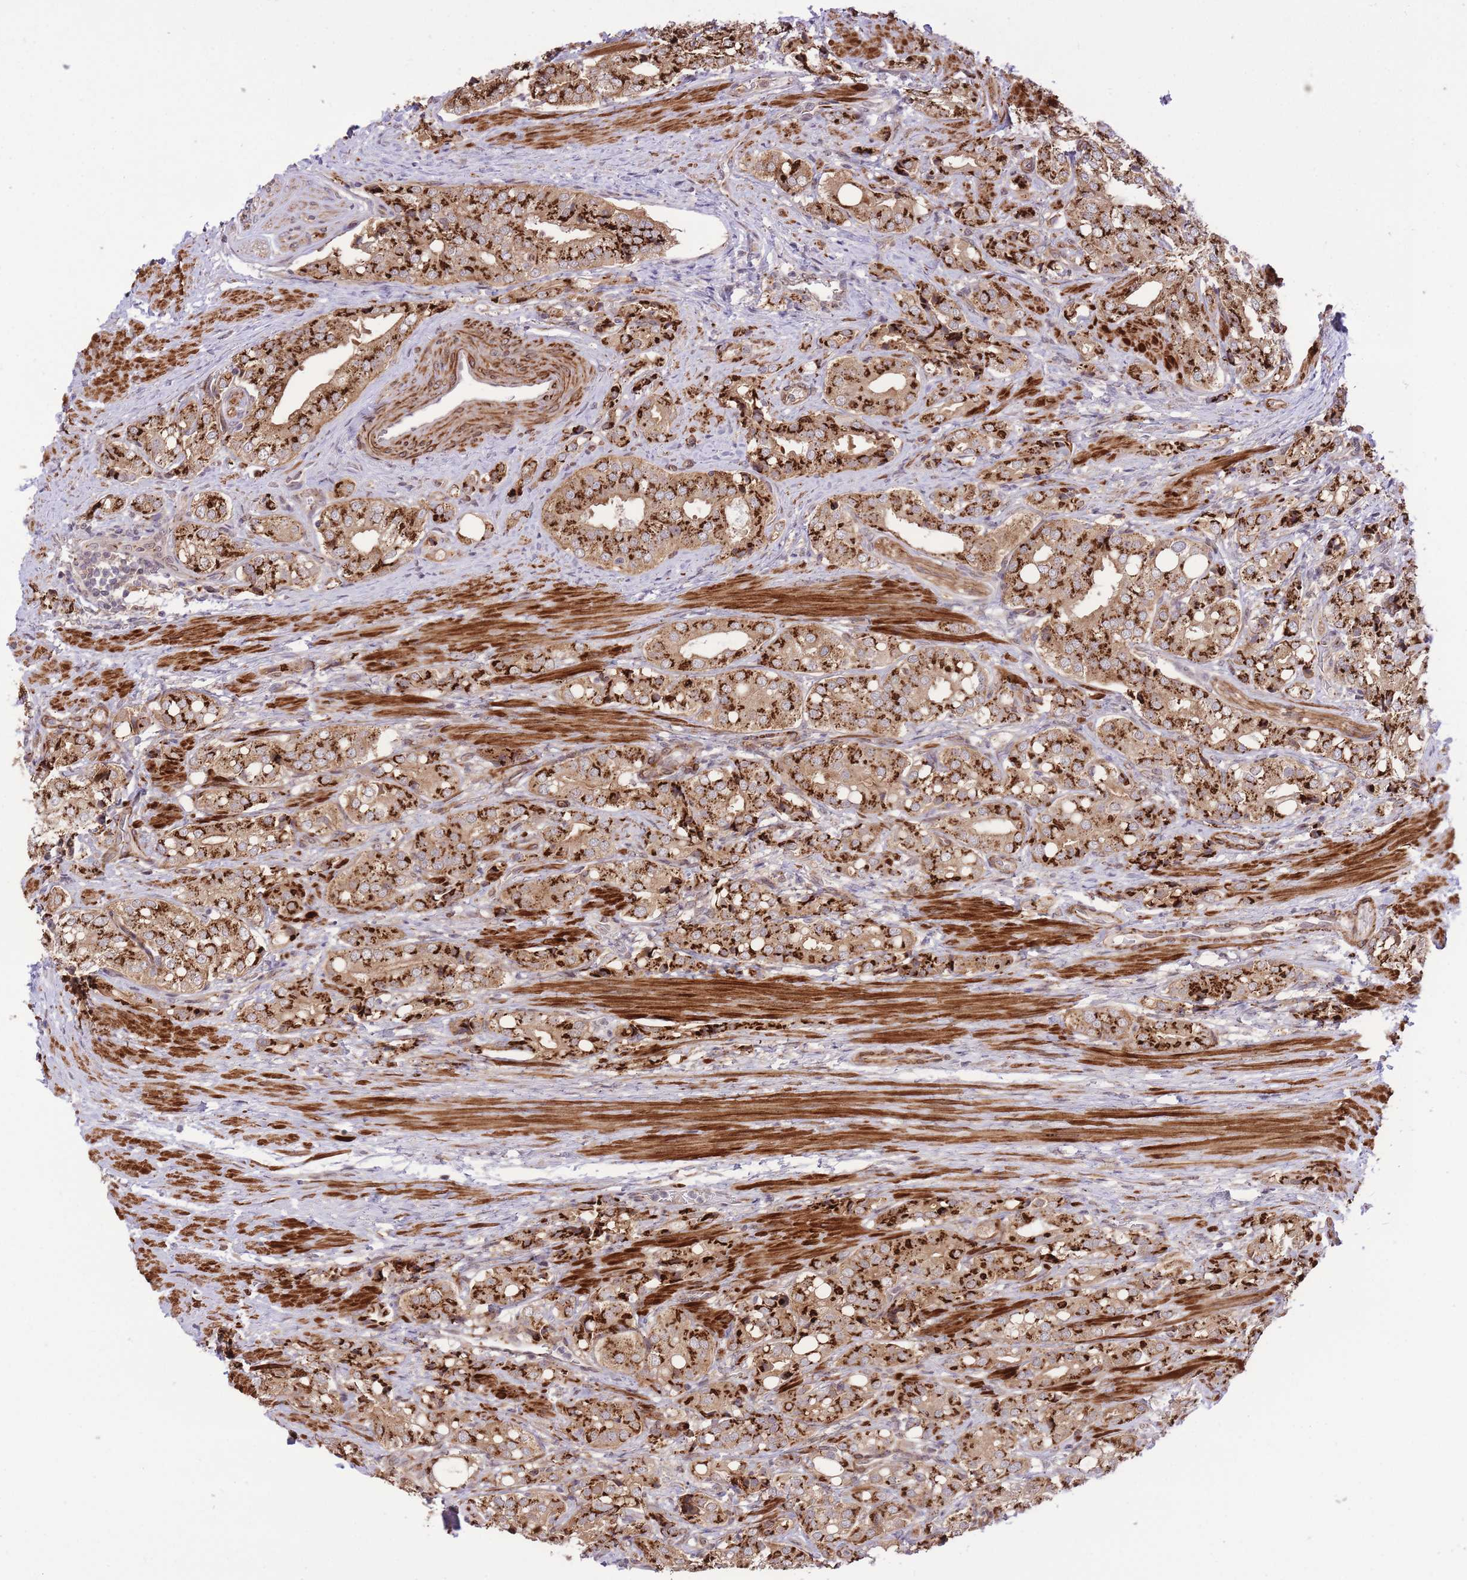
{"staining": {"intensity": "strong", "quantity": ">75%", "location": "cytoplasmic/membranous"}, "tissue": "prostate cancer", "cell_type": "Tumor cells", "image_type": "cancer", "snomed": [{"axis": "morphology", "description": "Adenocarcinoma, High grade"}, {"axis": "topography", "description": "Prostate"}], "caption": "Strong cytoplasmic/membranous expression for a protein is present in about >75% of tumor cells of prostate cancer using immunohistochemistry.", "gene": "ZBED5", "patient": {"sex": "male", "age": 71}}